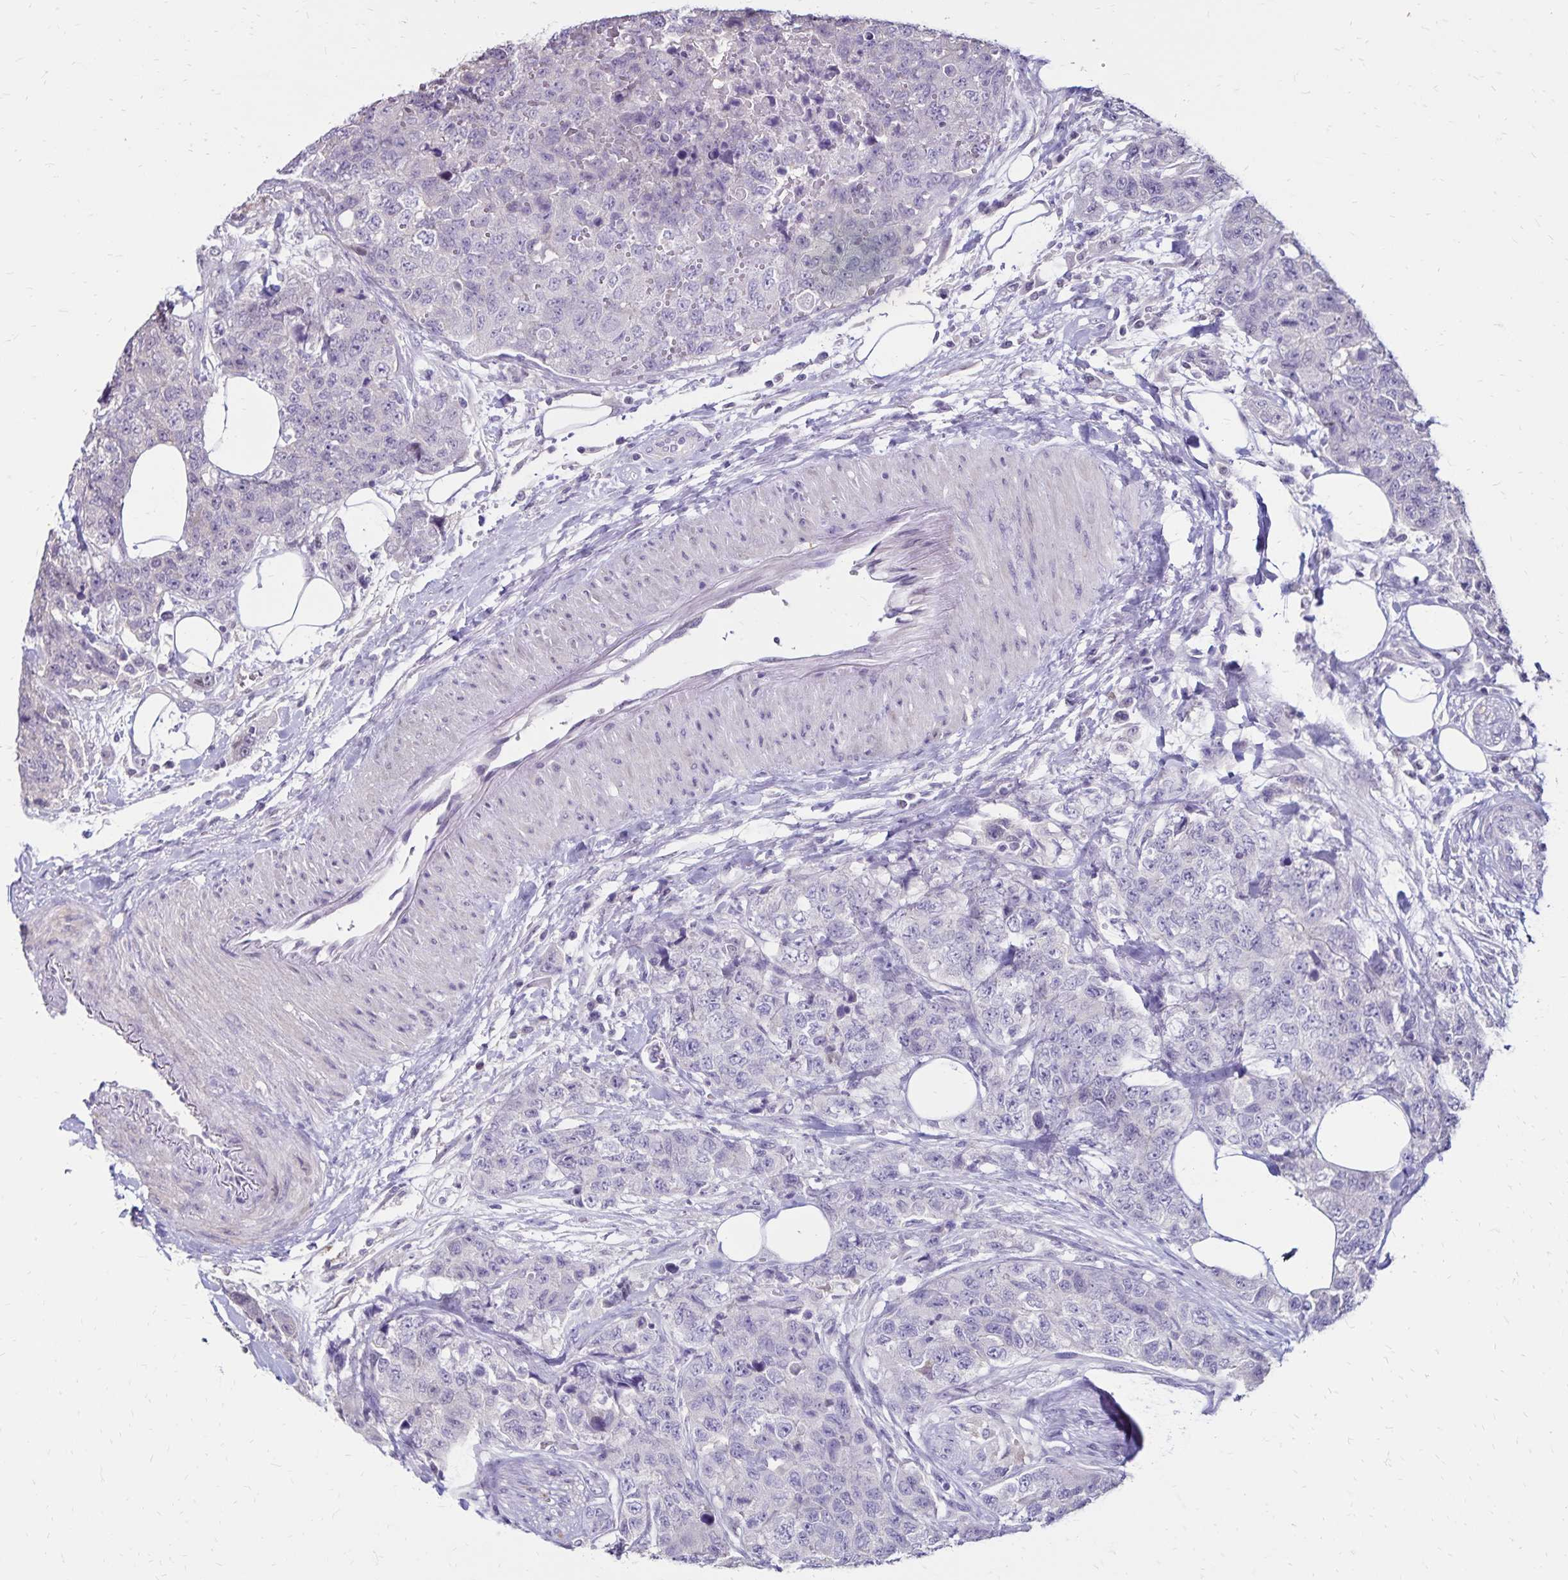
{"staining": {"intensity": "negative", "quantity": "none", "location": "none"}, "tissue": "urothelial cancer", "cell_type": "Tumor cells", "image_type": "cancer", "snomed": [{"axis": "morphology", "description": "Urothelial carcinoma, High grade"}, {"axis": "topography", "description": "Urinary bladder"}], "caption": "This is an IHC photomicrograph of urothelial carcinoma (high-grade). There is no expression in tumor cells.", "gene": "SH3GL3", "patient": {"sex": "female", "age": 78}}